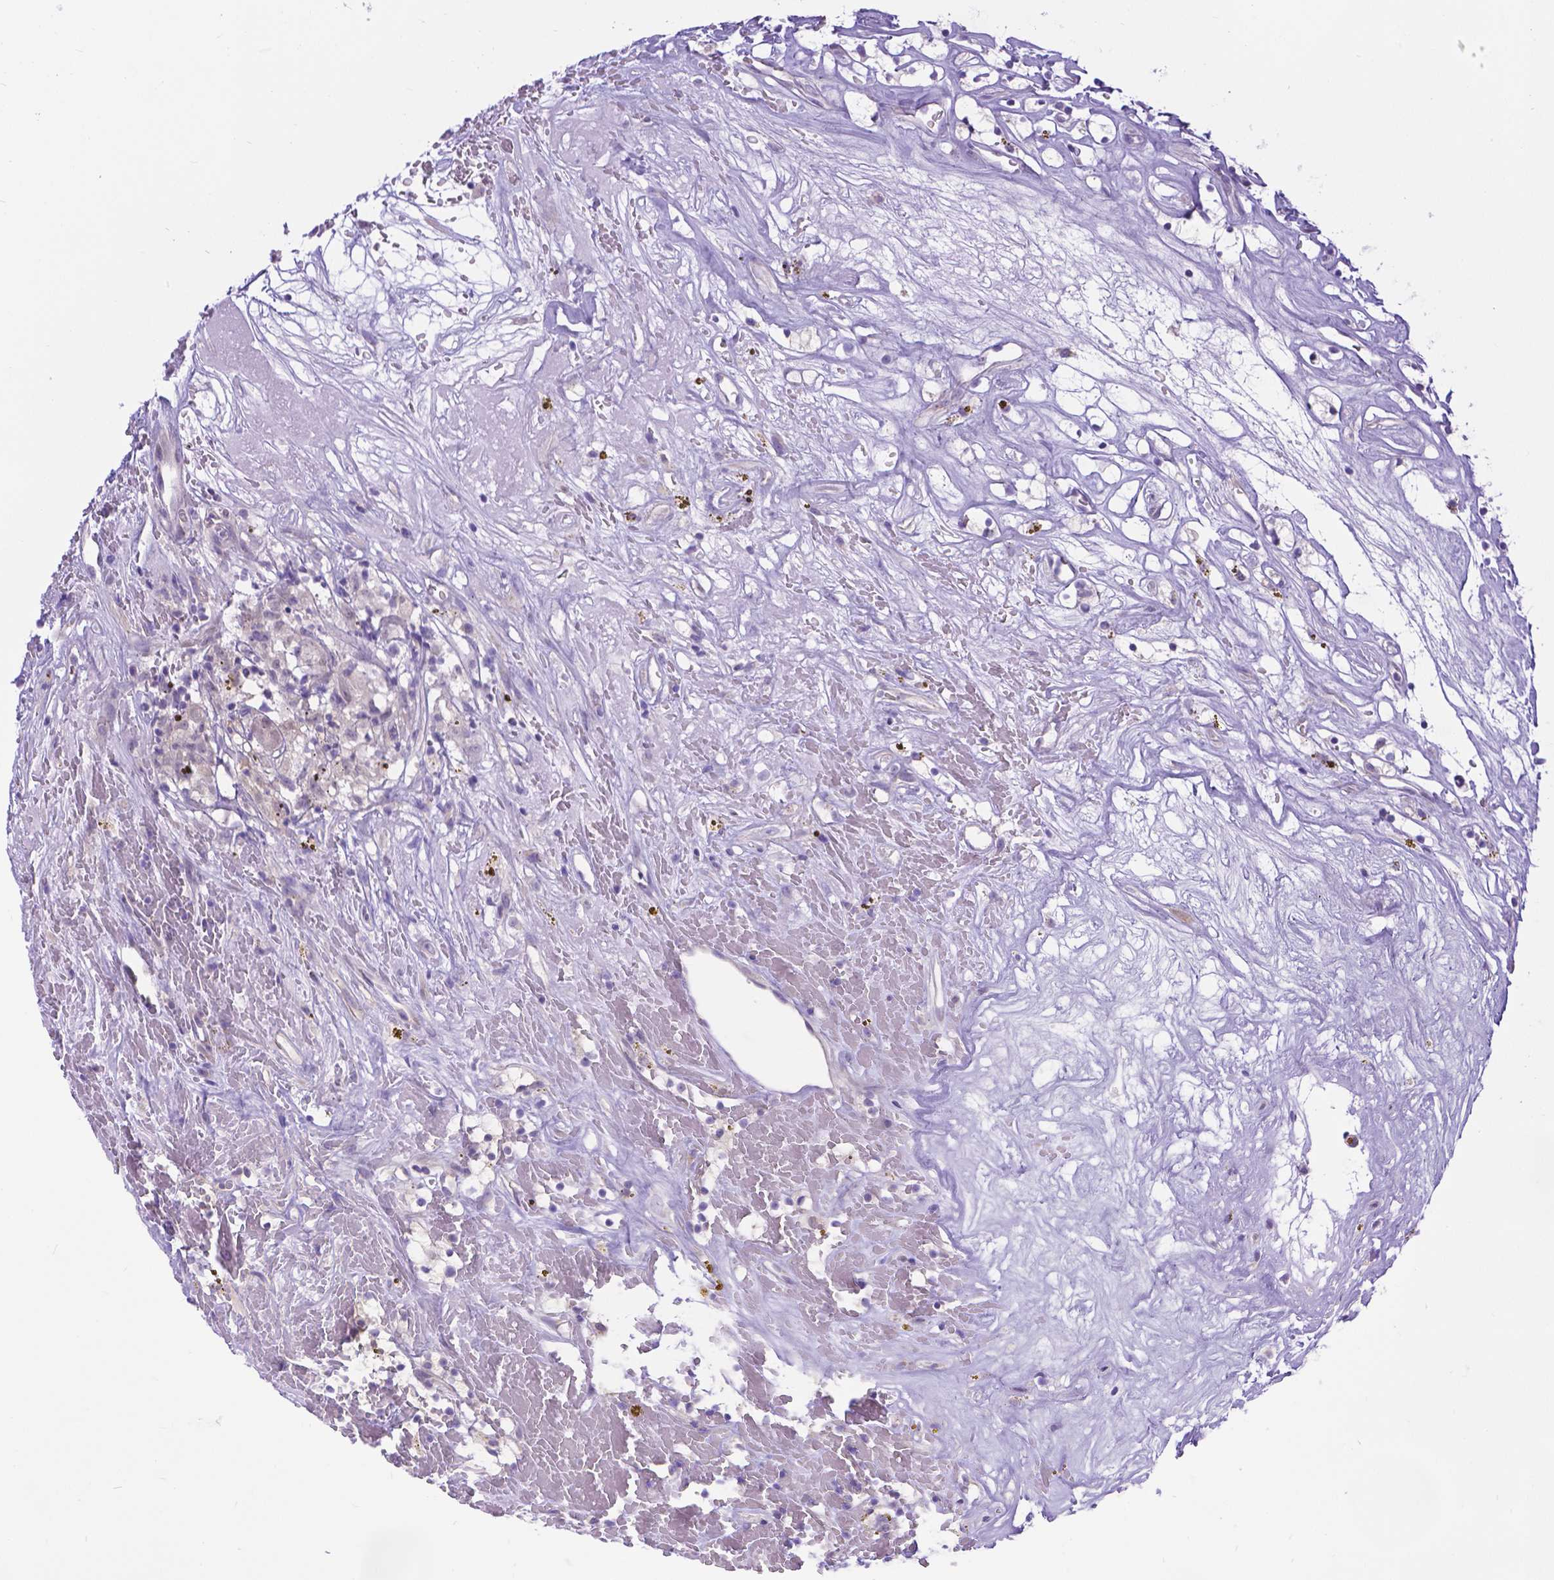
{"staining": {"intensity": "negative", "quantity": "none", "location": "none"}, "tissue": "renal cancer", "cell_type": "Tumor cells", "image_type": "cancer", "snomed": [{"axis": "morphology", "description": "Adenocarcinoma, NOS"}, {"axis": "topography", "description": "Kidney"}], "caption": "Histopathology image shows no significant protein expression in tumor cells of renal cancer (adenocarcinoma).", "gene": "TTLL6", "patient": {"sex": "female", "age": 64}}